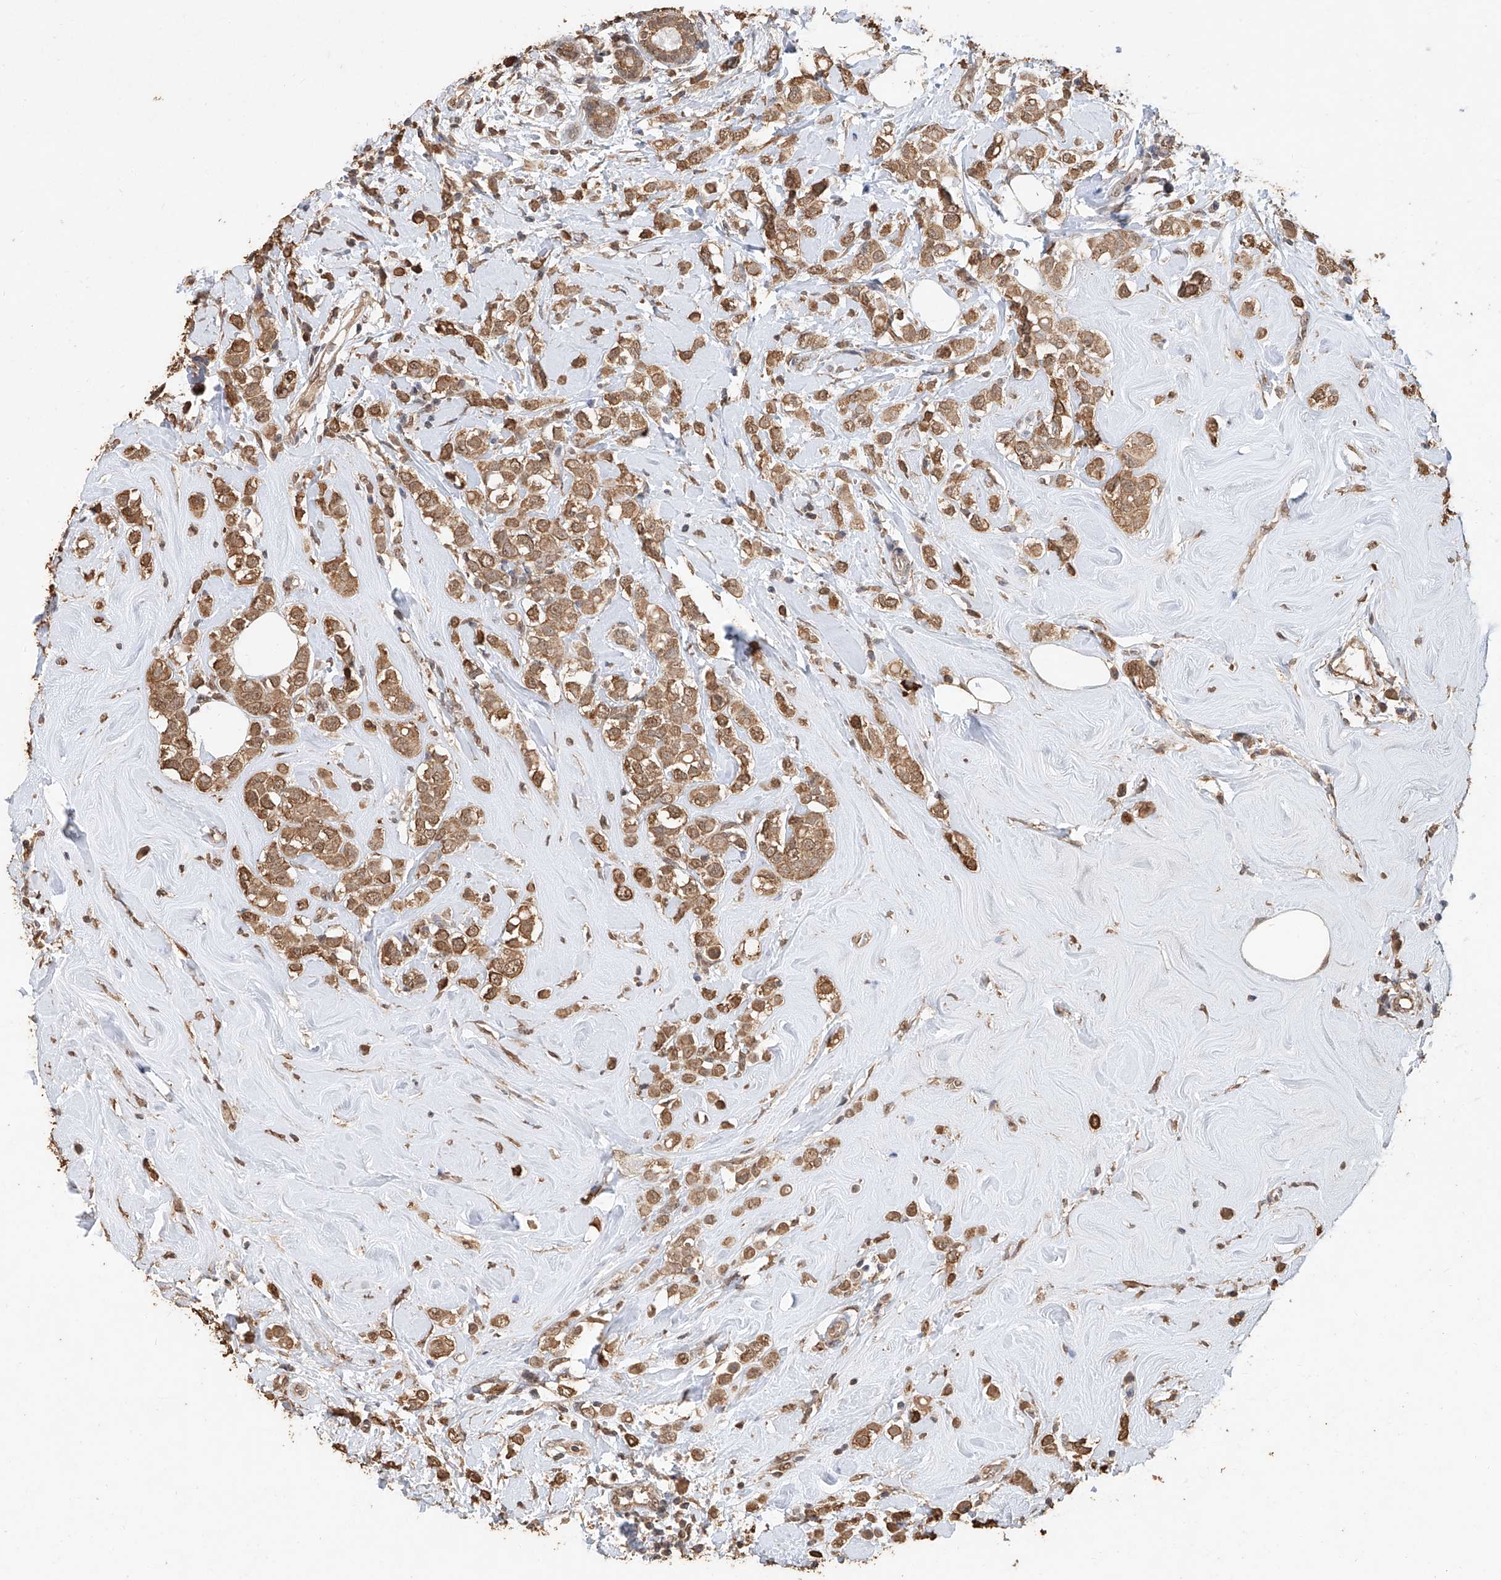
{"staining": {"intensity": "moderate", "quantity": ">75%", "location": "cytoplasmic/membranous"}, "tissue": "breast cancer", "cell_type": "Tumor cells", "image_type": "cancer", "snomed": [{"axis": "morphology", "description": "Lobular carcinoma"}, {"axis": "topography", "description": "Breast"}], "caption": "Immunohistochemistry (IHC) staining of breast lobular carcinoma, which demonstrates medium levels of moderate cytoplasmic/membranous positivity in approximately >75% of tumor cells indicating moderate cytoplasmic/membranous protein staining. The staining was performed using DAB (3,3'-diaminobenzidine) (brown) for protein detection and nuclei were counterstained in hematoxylin (blue).", "gene": "ELOVL1", "patient": {"sex": "female", "age": 47}}